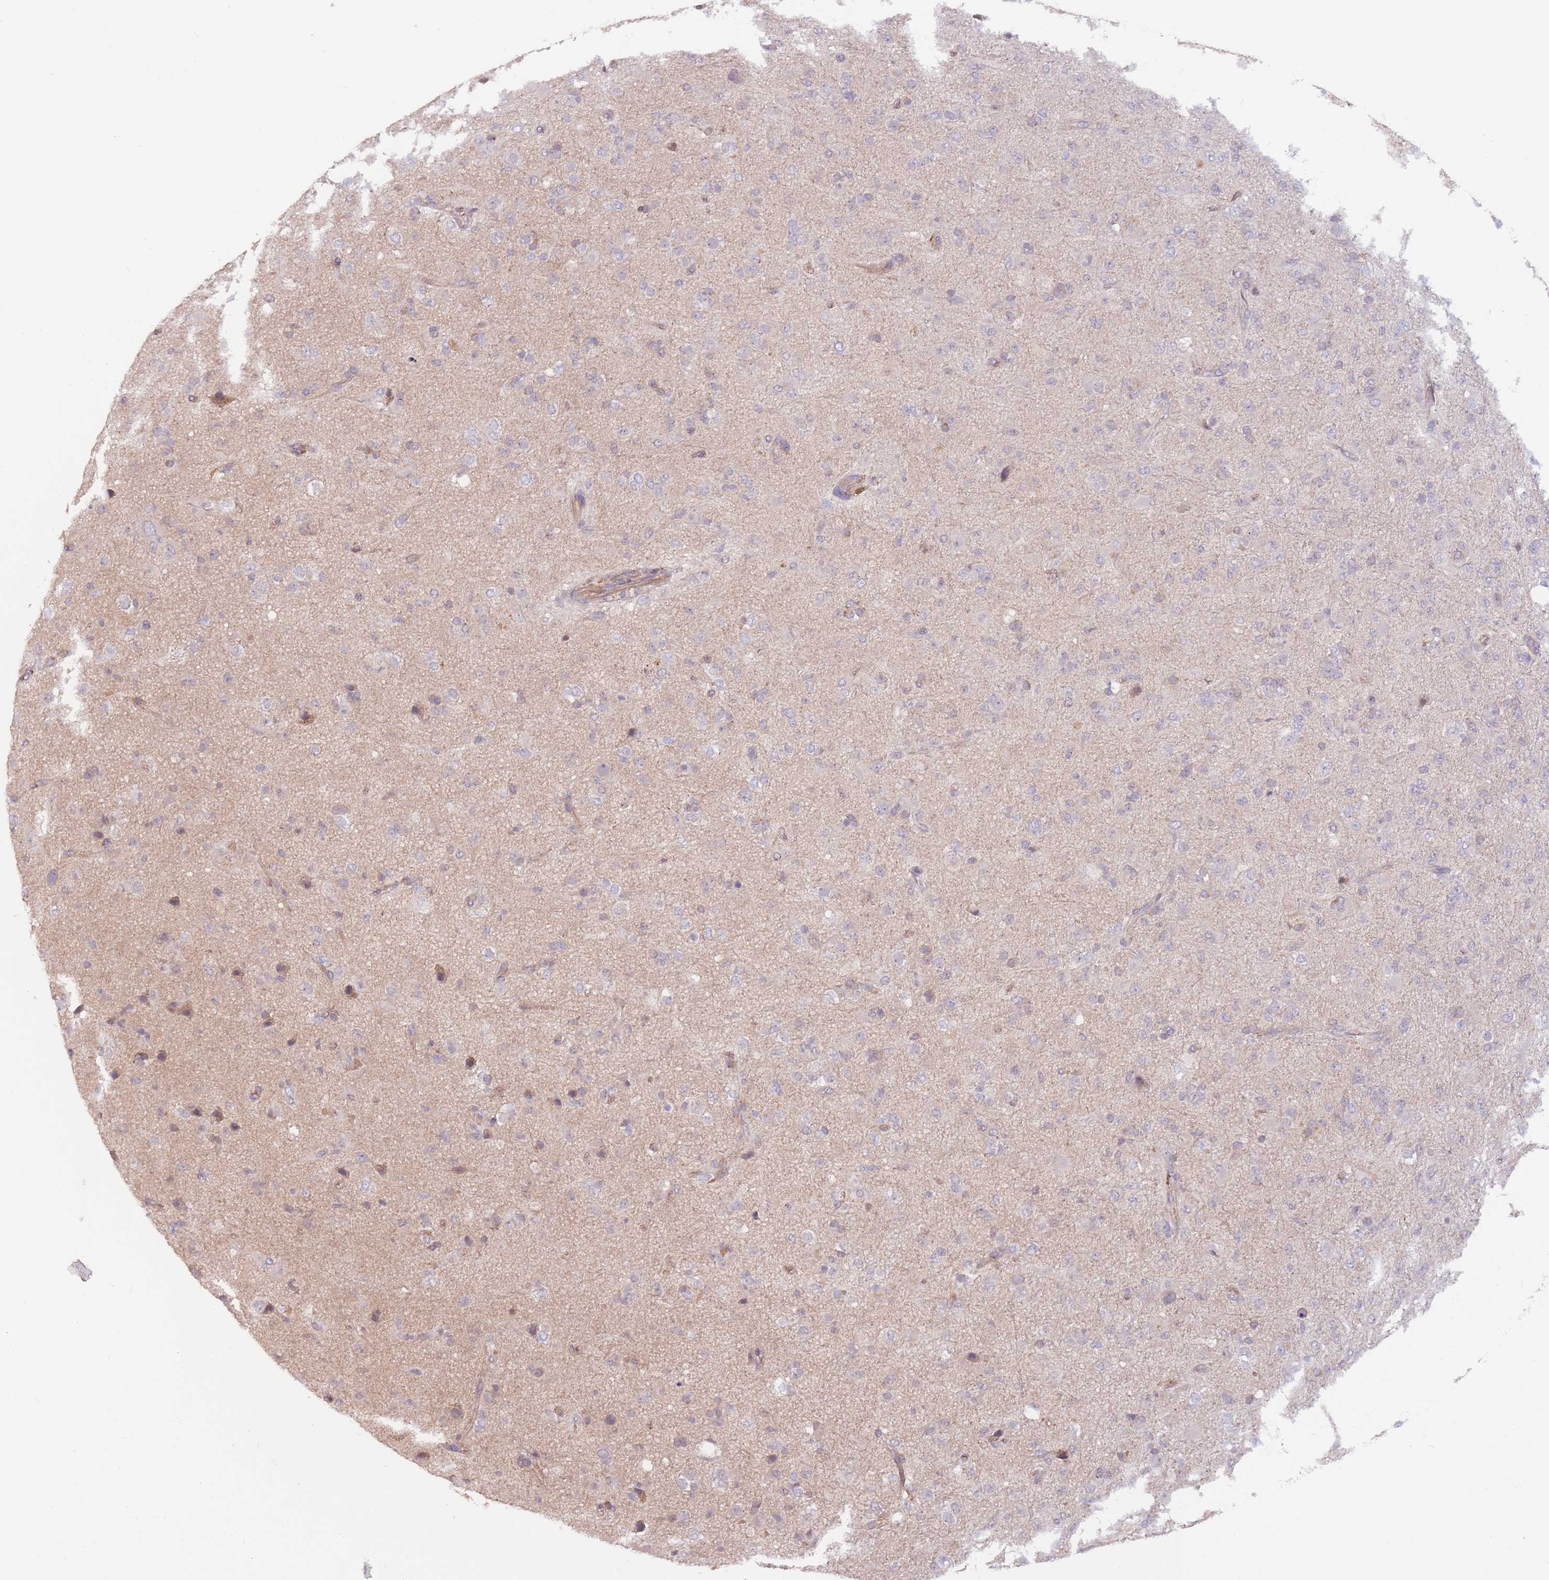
{"staining": {"intensity": "negative", "quantity": "none", "location": "none"}, "tissue": "glioma", "cell_type": "Tumor cells", "image_type": "cancer", "snomed": [{"axis": "morphology", "description": "Glioma, malignant, Low grade"}, {"axis": "topography", "description": "Brain"}], "caption": "High power microscopy image of an IHC image of glioma, revealing no significant expression in tumor cells. The staining was performed using DAB to visualize the protein expression in brown, while the nuclei were stained in blue with hematoxylin (Magnification: 20x).", "gene": "SAV1", "patient": {"sex": "male", "age": 65}}